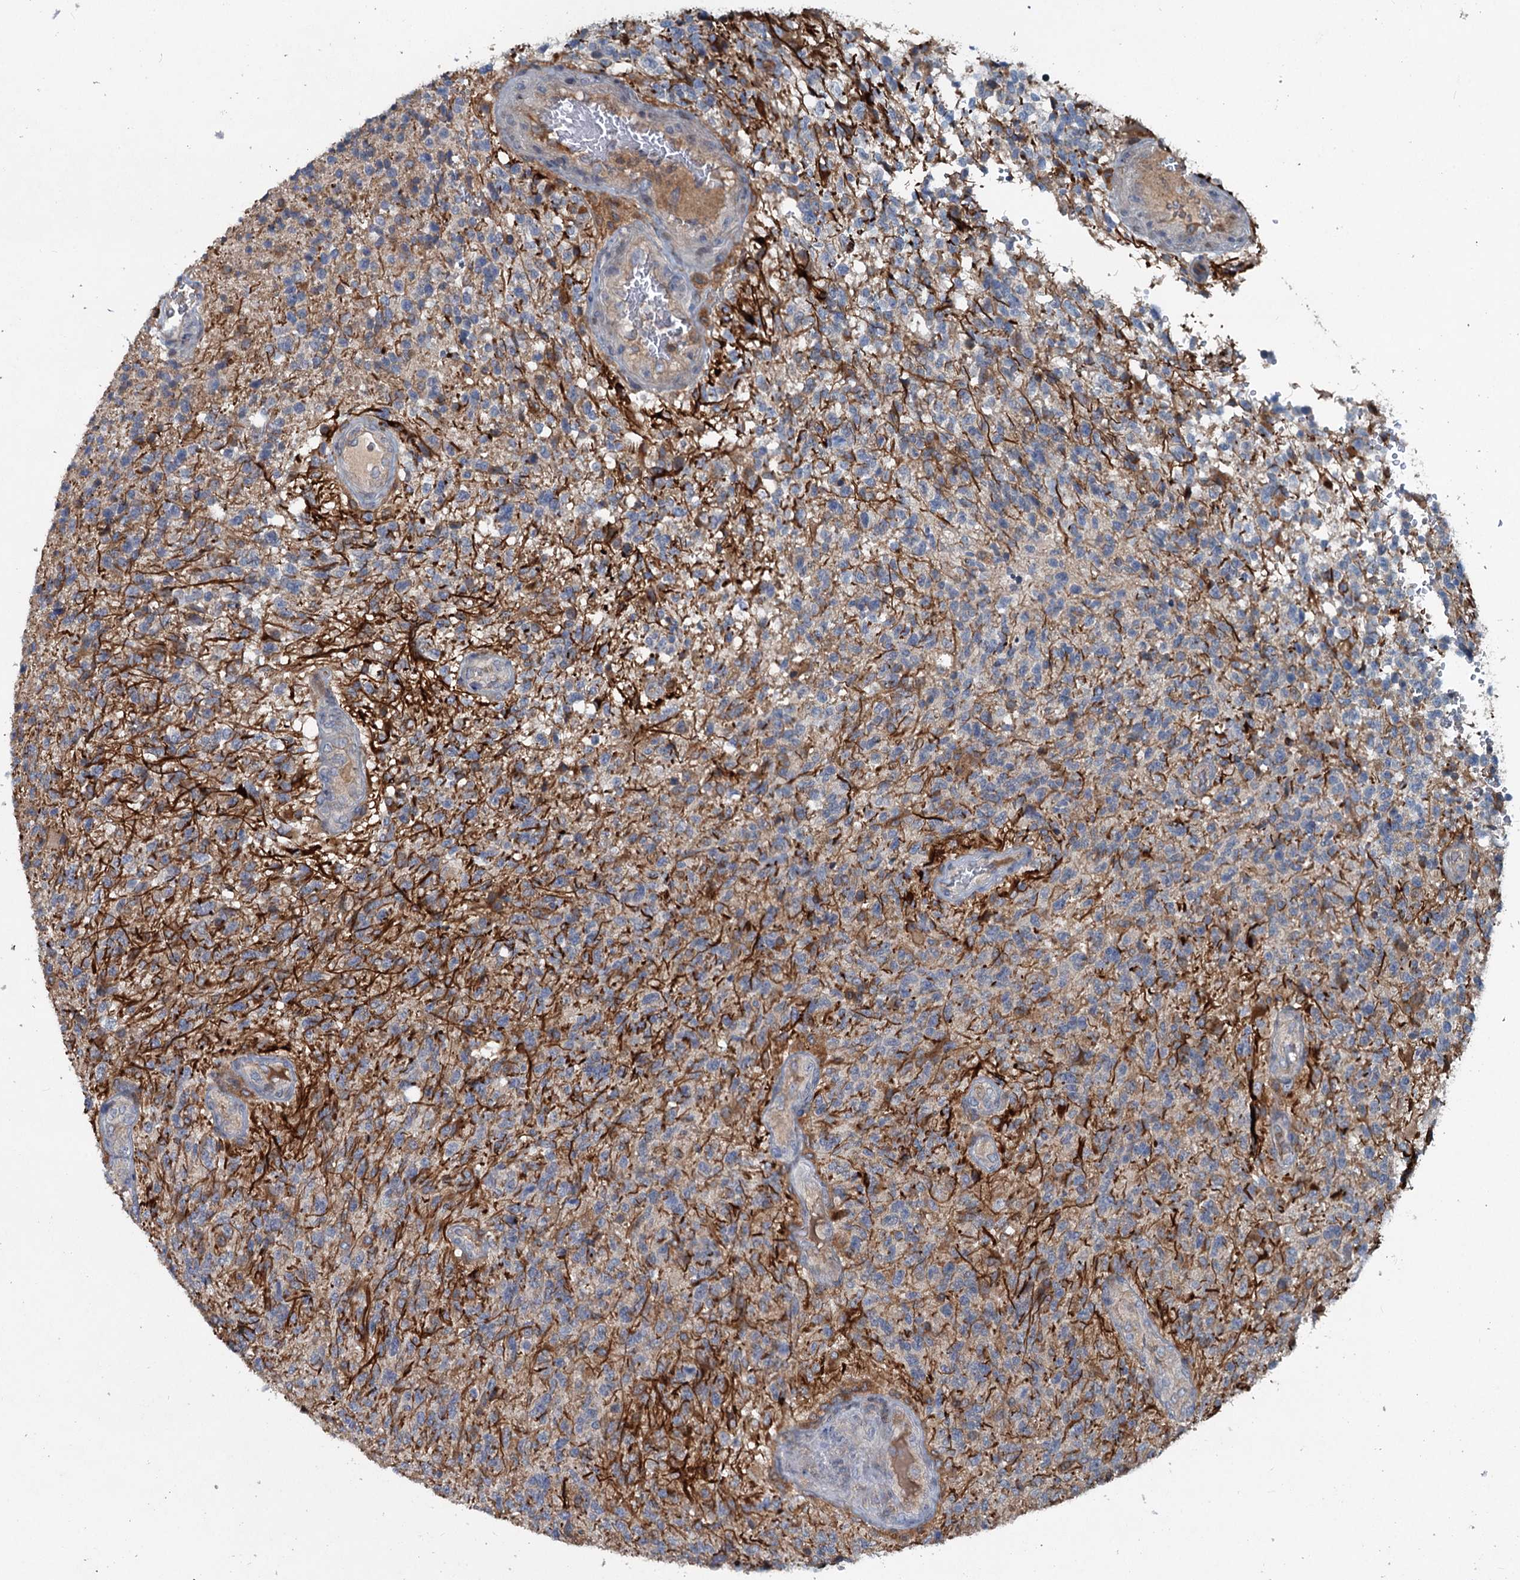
{"staining": {"intensity": "negative", "quantity": "none", "location": "none"}, "tissue": "glioma", "cell_type": "Tumor cells", "image_type": "cancer", "snomed": [{"axis": "morphology", "description": "Glioma, malignant, High grade"}, {"axis": "topography", "description": "Brain"}], "caption": "Tumor cells show no significant expression in glioma. (Brightfield microscopy of DAB (3,3'-diaminobenzidine) immunohistochemistry (IHC) at high magnification).", "gene": "TAPBPL", "patient": {"sex": "male", "age": 56}}